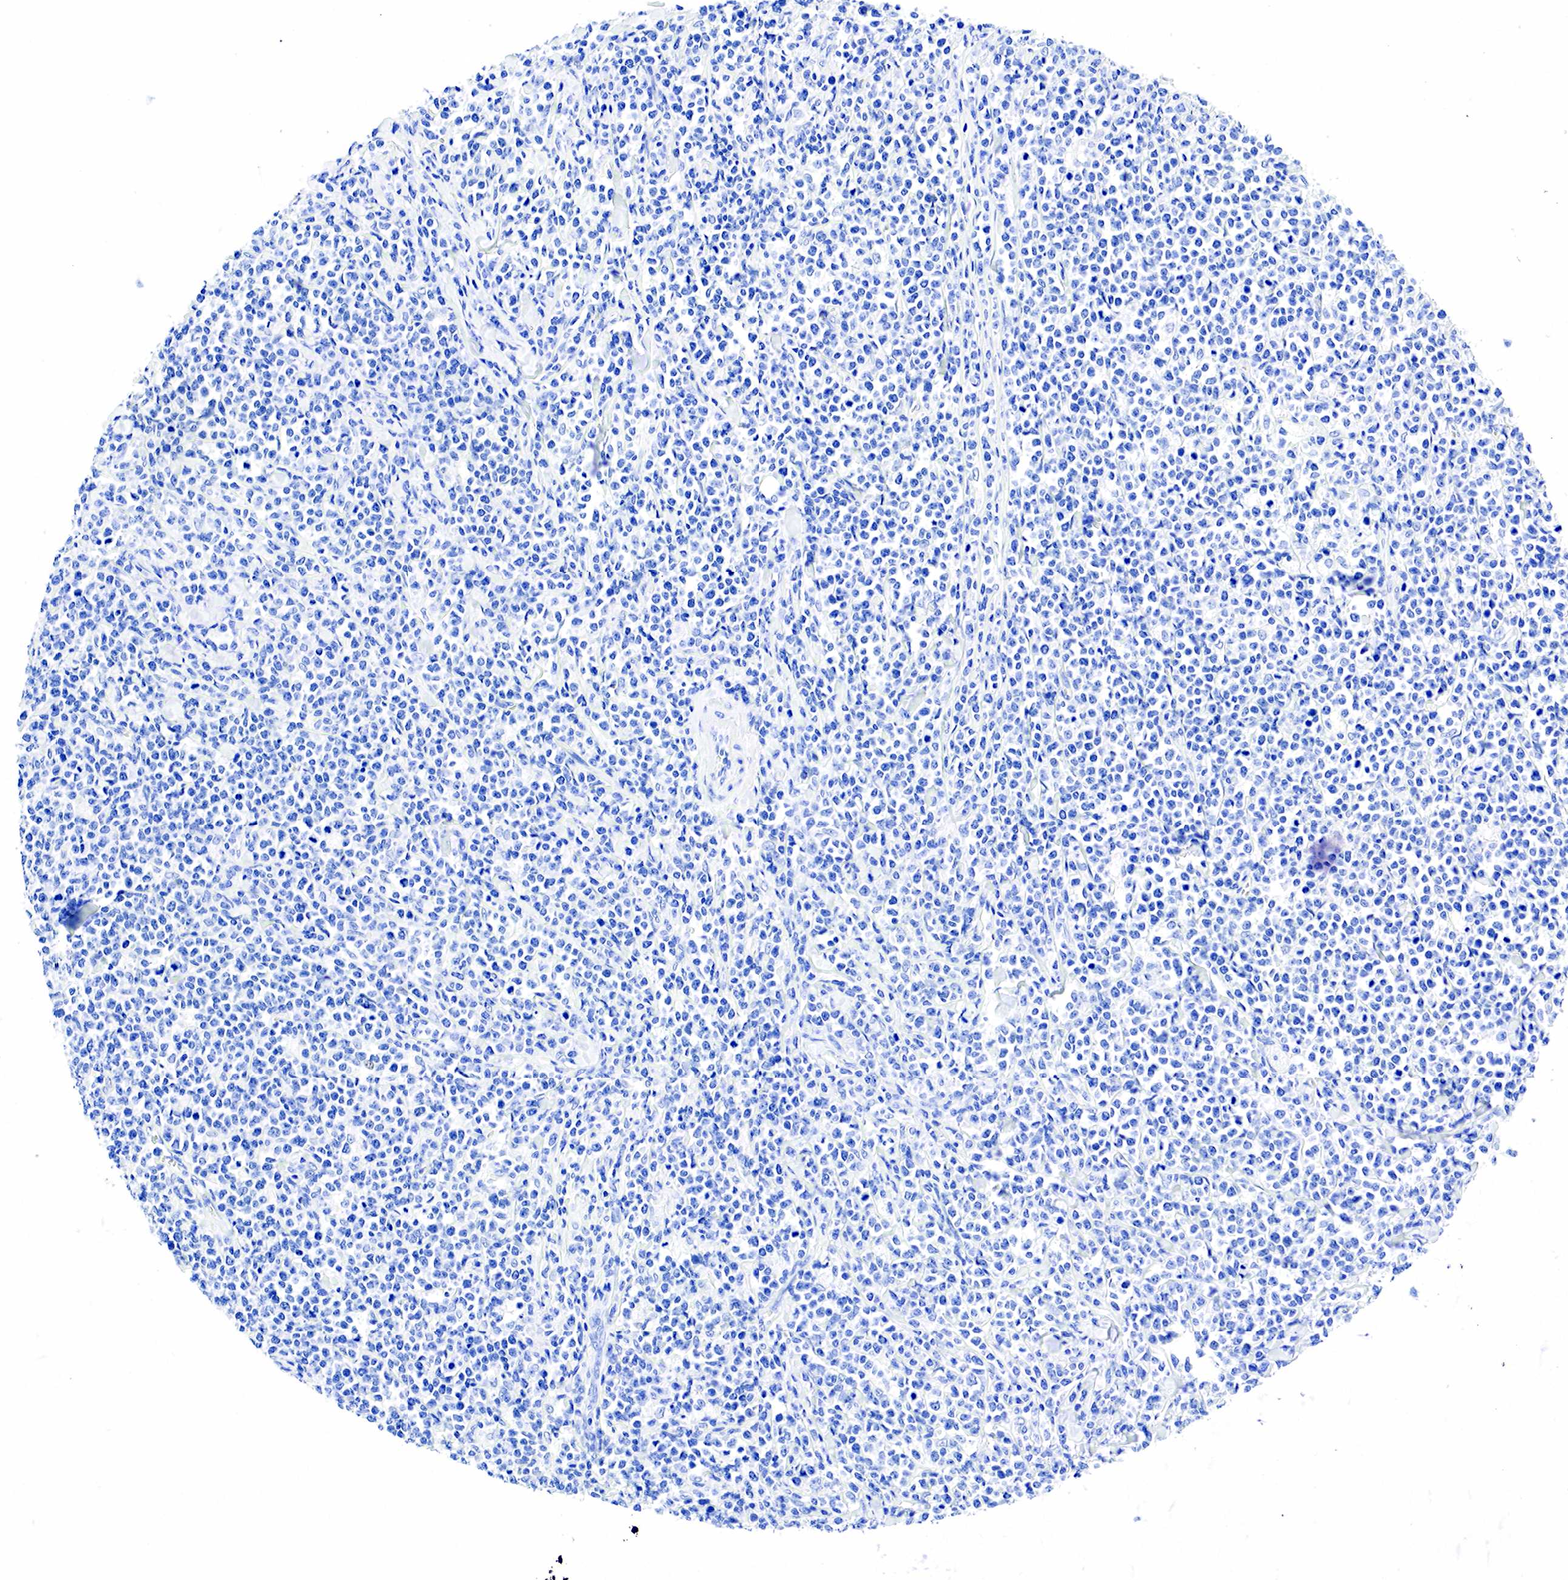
{"staining": {"intensity": "negative", "quantity": "none", "location": "none"}, "tissue": "lymphoma", "cell_type": "Tumor cells", "image_type": "cancer", "snomed": [{"axis": "morphology", "description": "Malignant lymphoma, non-Hodgkin's type, High grade"}, {"axis": "topography", "description": "Small intestine"}, {"axis": "topography", "description": "Colon"}], "caption": "High power microscopy micrograph of an immunohistochemistry (IHC) photomicrograph of malignant lymphoma, non-Hodgkin's type (high-grade), revealing no significant positivity in tumor cells.", "gene": "ESR1", "patient": {"sex": "male", "age": 8}}